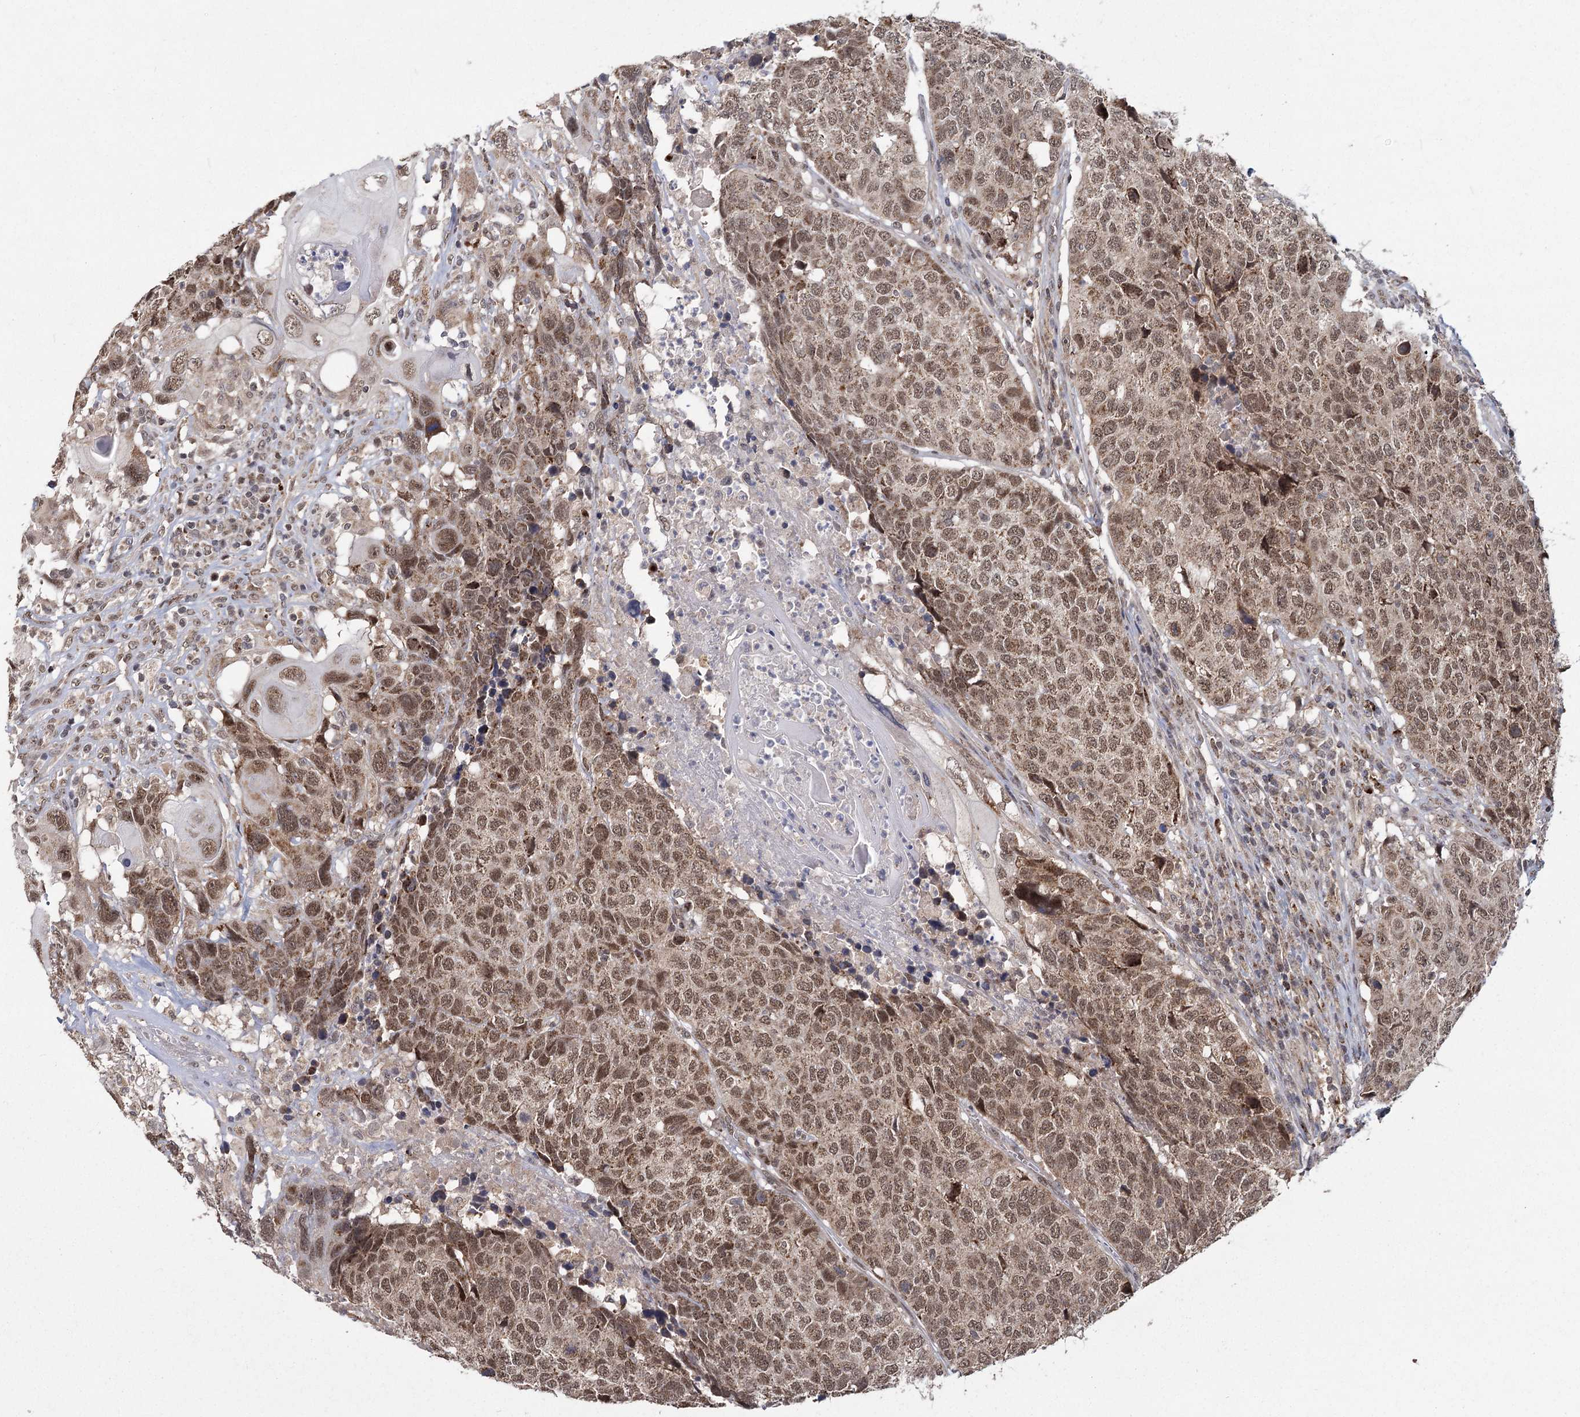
{"staining": {"intensity": "moderate", "quantity": ">75%", "location": "cytoplasmic/membranous,nuclear"}, "tissue": "head and neck cancer", "cell_type": "Tumor cells", "image_type": "cancer", "snomed": [{"axis": "morphology", "description": "Squamous cell carcinoma, NOS"}, {"axis": "topography", "description": "Head-Neck"}], "caption": "Immunohistochemistry (IHC) of human head and neck squamous cell carcinoma displays medium levels of moderate cytoplasmic/membranous and nuclear positivity in about >75% of tumor cells.", "gene": "ZCCHC24", "patient": {"sex": "male", "age": 66}}